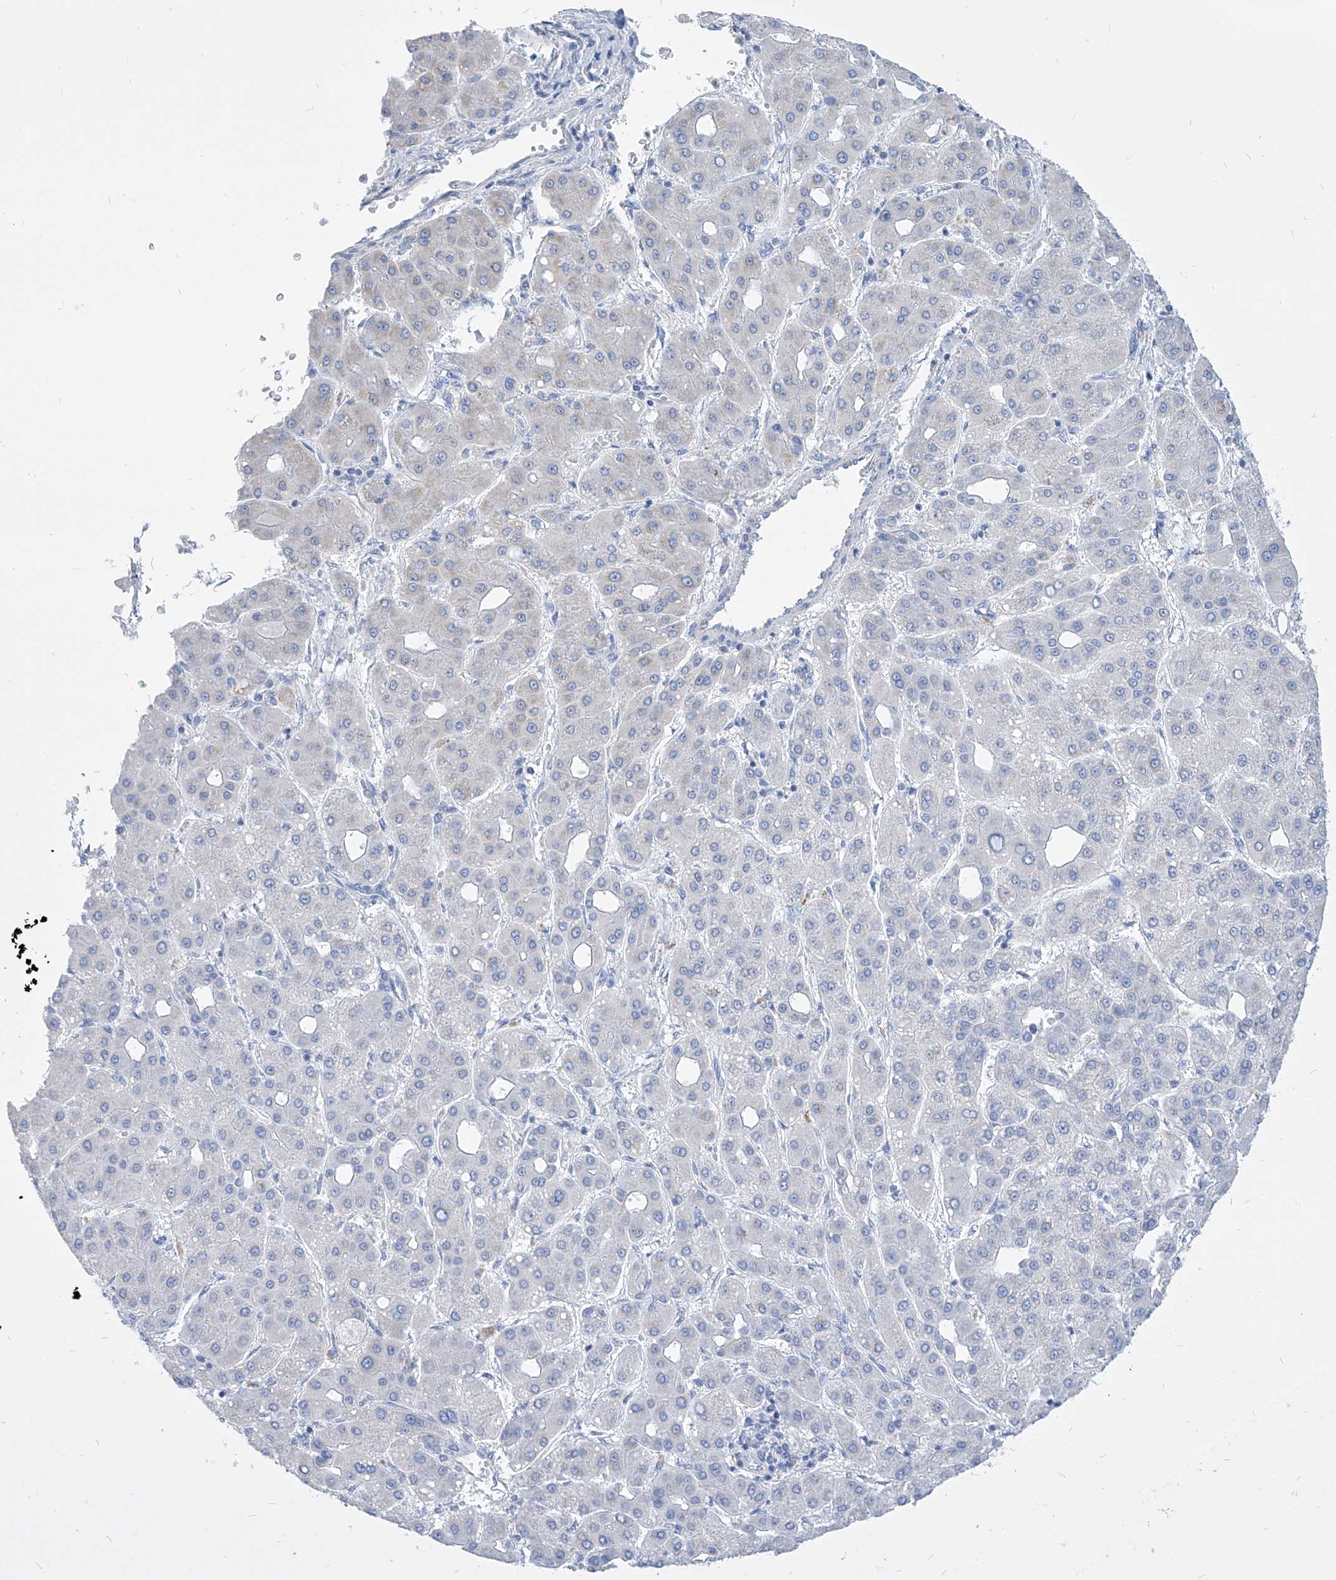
{"staining": {"intensity": "negative", "quantity": "none", "location": "none"}, "tissue": "liver cancer", "cell_type": "Tumor cells", "image_type": "cancer", "snomed": [{"axis": "morphology", "description": "Carcinoma, Hepatocellular, NOS"}, {"axis": "topography", "description": "Liver"}], "caption": "A micrograph of human liver cancer (hepatocellular carcinoma) is negative for staining in tumor cells.", "gene": "COQ3", "patient": {"sex": "male", "age": 65}}